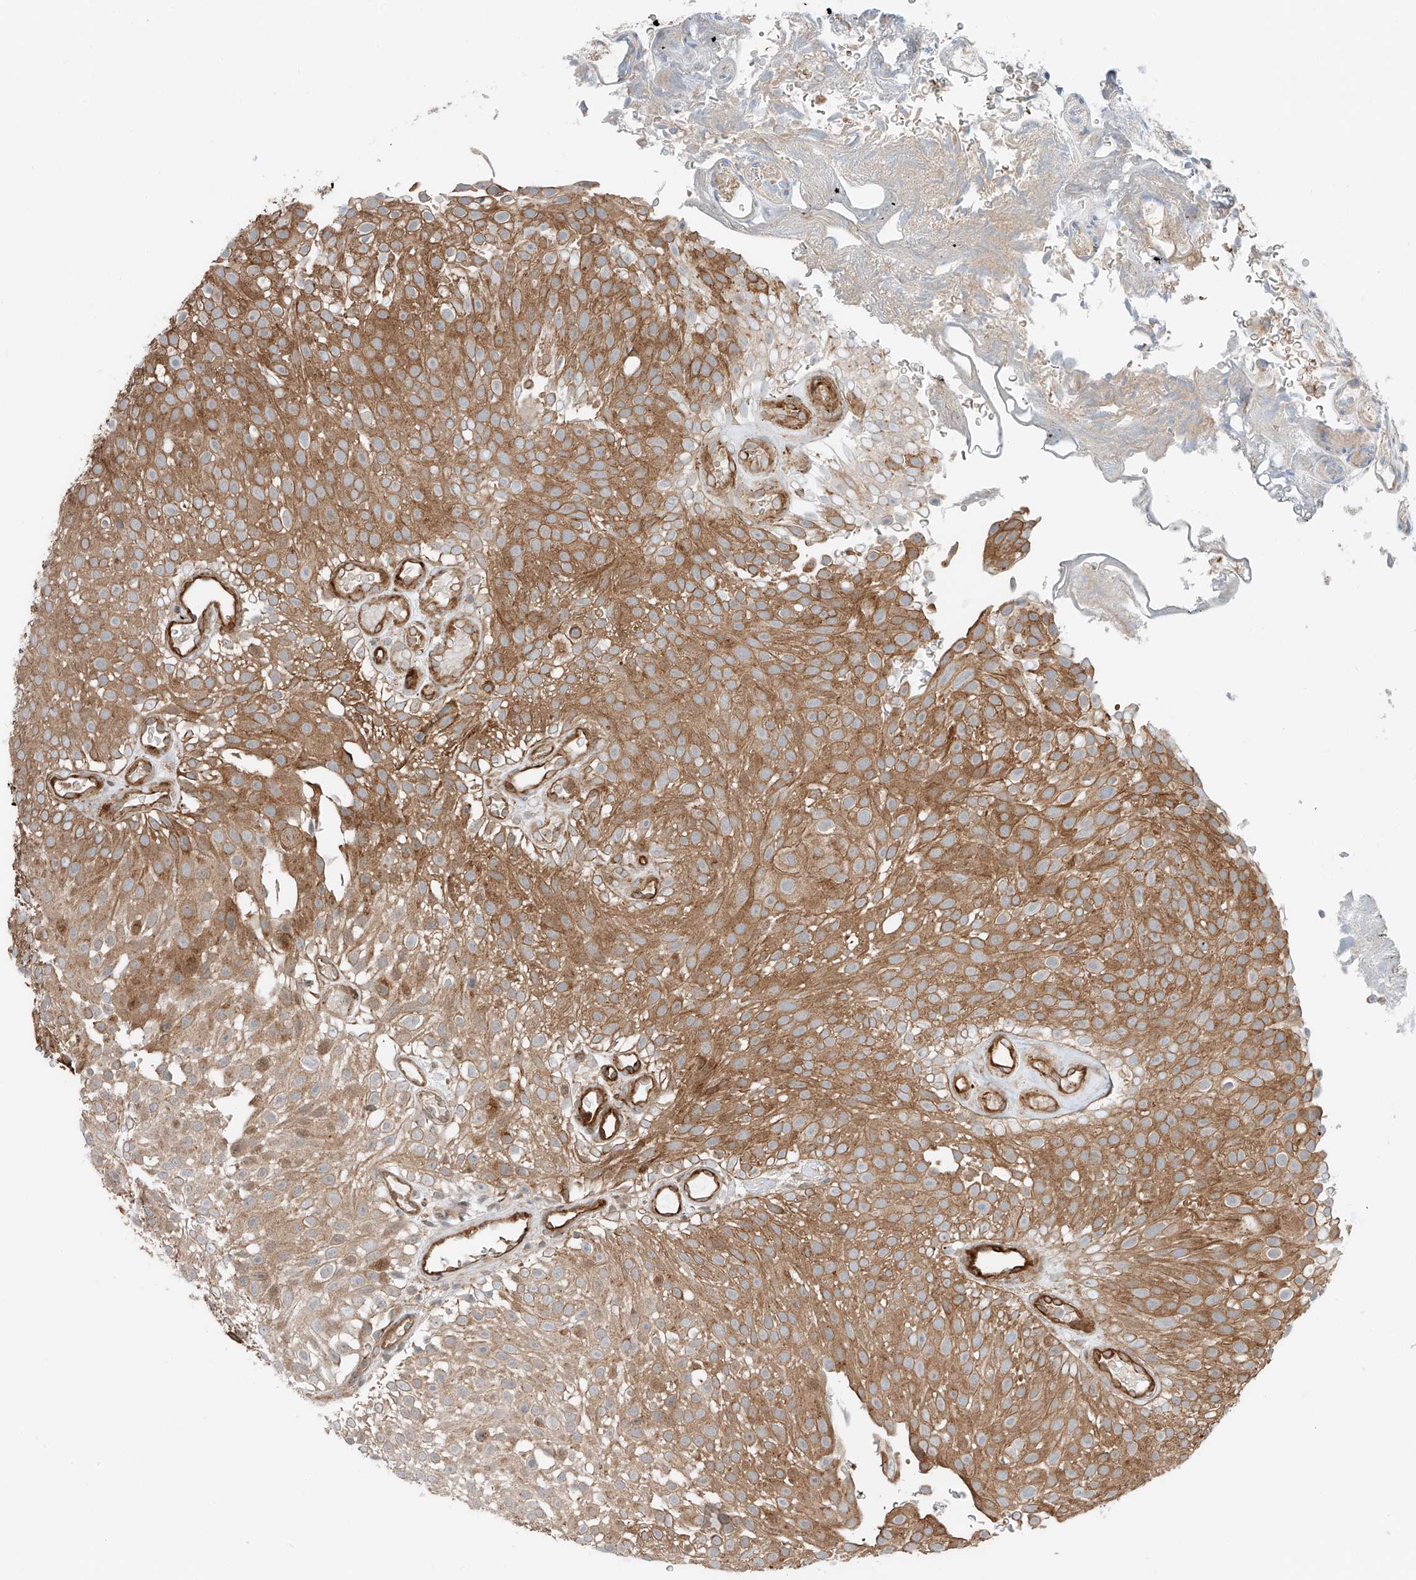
{"staining": {"intensity": "moderate", "quantity": ">75%", "location": "cytoplasmic/membranous"}, "tissue": "urothelial cancer", "cell_type": "Tumor cells", "image_type": "cancer", "snomed": [{"axis": "morphology", "description": "Urothelial carcinoma, Low grade"}, {"axis": "topography", "description": "Urinary bladder"}], "caption": "A histopathology image showing moderate cytoplasmic/membranous expression in approximately >75% of tumor cells in low-grade urothelial carcinoma, as visualized by brown immunohistochemical staining.", "gene": "USP48", "patient": {"sex": "male", "age": 78}}